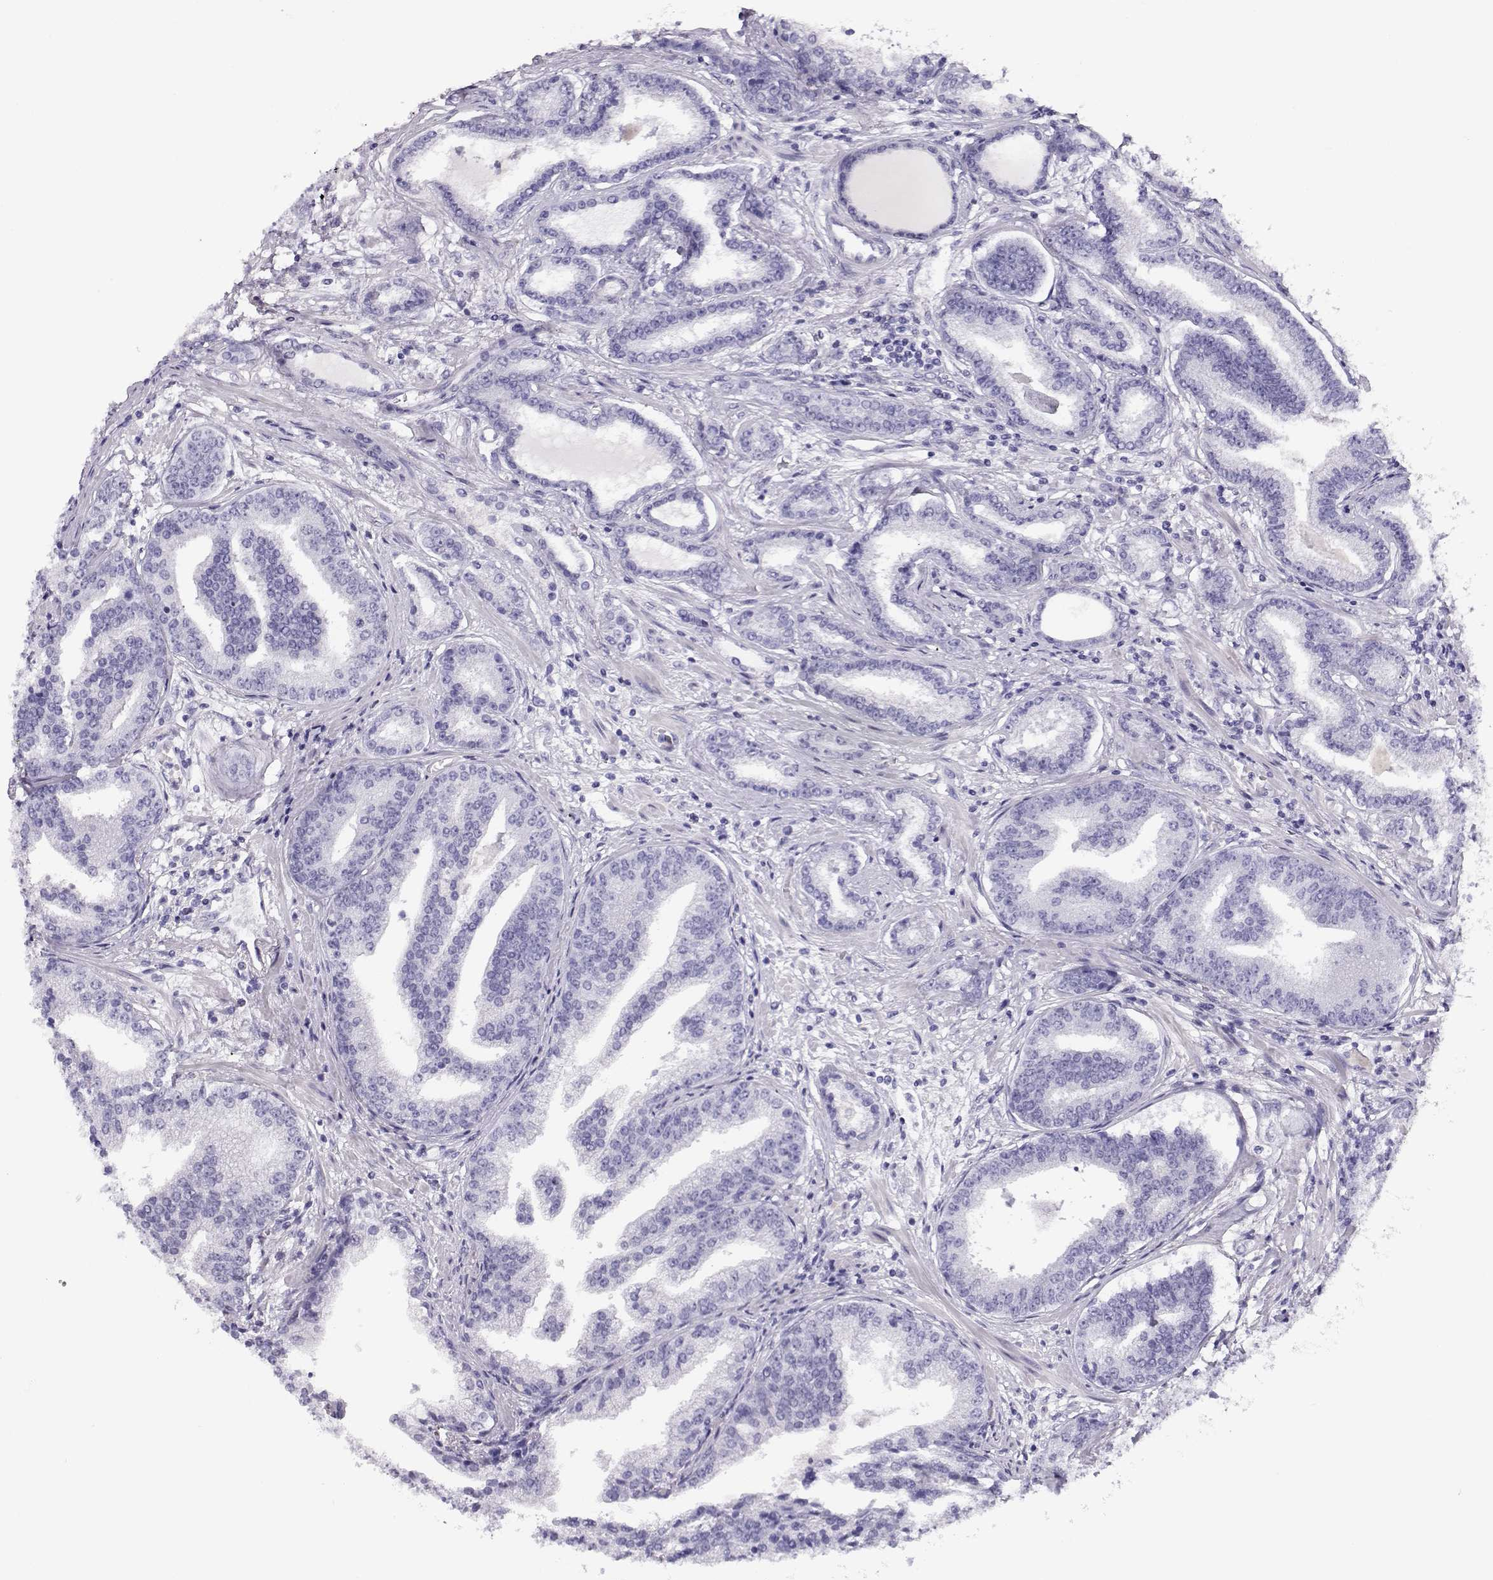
{"staining": {"intensity": "negative", "quantity": "none", "location": "none"}, "tissue": "prostate cancer", "cell_type": "Tumor cells", "image_type": "cancer", "snomed": [{"axis": "morphology", "description": "Adenocarcinoma, NOS"}, {"axis": "topography", "description": "Prostate"}], "caption": "Tumor cells show no significant protein positivity in prostate cancer.", "gene": "CRX", "patient": {"sex": "male", "age": 64}}